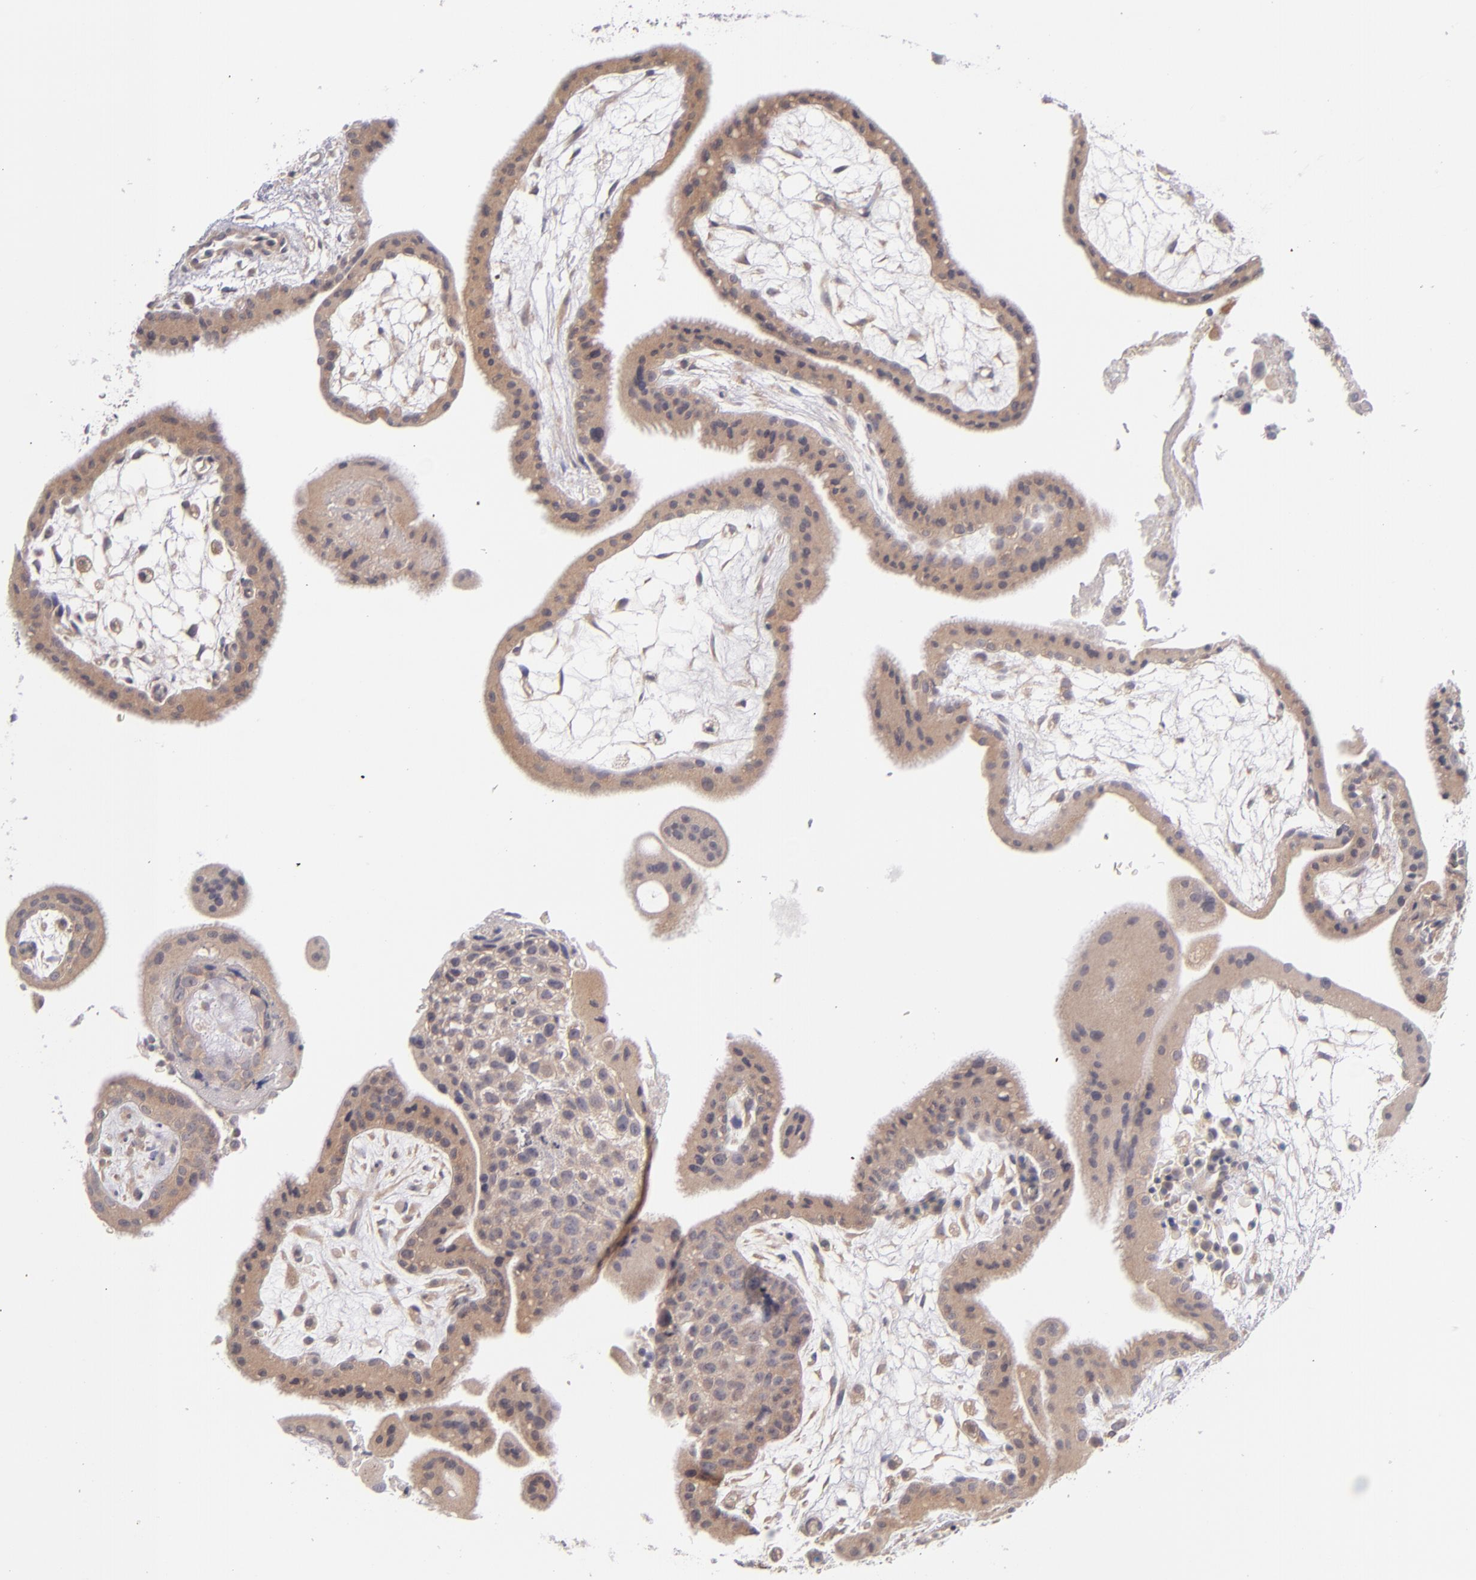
{"staining": {"intensity": "negative", "quantity": "none", "location": "none"}, "tissue": "placenta", "cell_type": "Decidual cells", "image_type": "normal", "snomed": [{"axis": "morphology", "description": "Normal tissue, NOS"}, {"axis": "topography", "description": "Placenta"}], "caption": "Decidual cells are negative for protein expression in normal human placenta. The staining is performed using DAB brown chromogen with nuclei counter-stained in using hematoxylin.", "gene": "TSC2", "patient": {"sex": "female", "age": 35}}